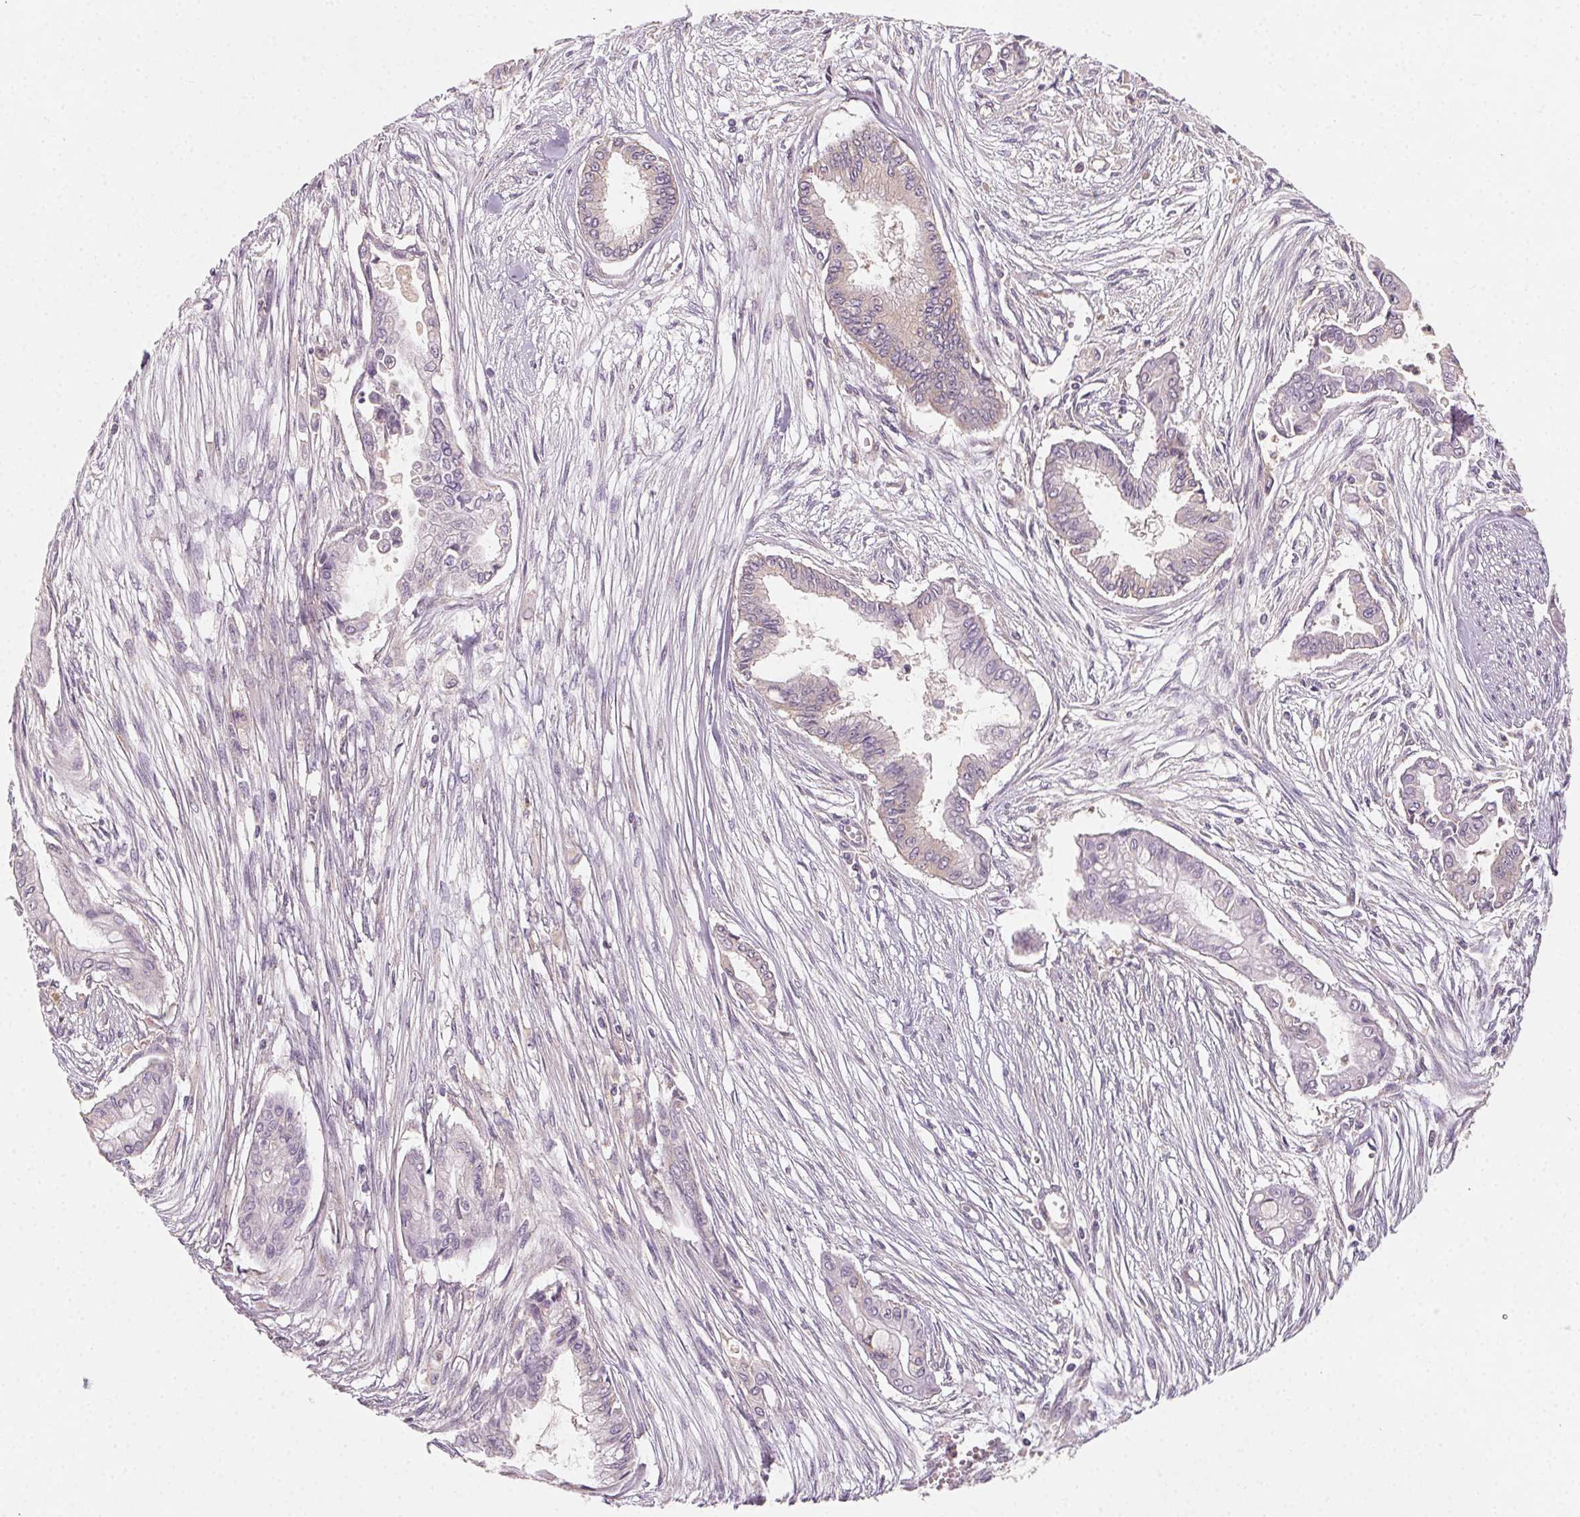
{"staining": {"intensity": "negative", "quantity": "none", "location": "none"}, "tissue": "pancreatic cancer", "cell_type": "Tumor cells", "image_type": "cancer", "snomed": [{"axis": "morphology", "description": "Adenocarcinoma, NOS"}, {"axis": "topography", "description": "Pancreas"}], "caption": "Immunohistochemistry (IHC) photomicrograph of neoplastic tissue: adenocarcinoma (pancreatic) stained with DAB exhibits no significant protein expression in tumor cells. Brightfield microscopy of immunohistochemistry (IHC) stained with DAB (brown) and hematoxylin (blue), captured at high magnification.", "gene": "AP1S1", "patient": {"sex": "female", "age": 68}}